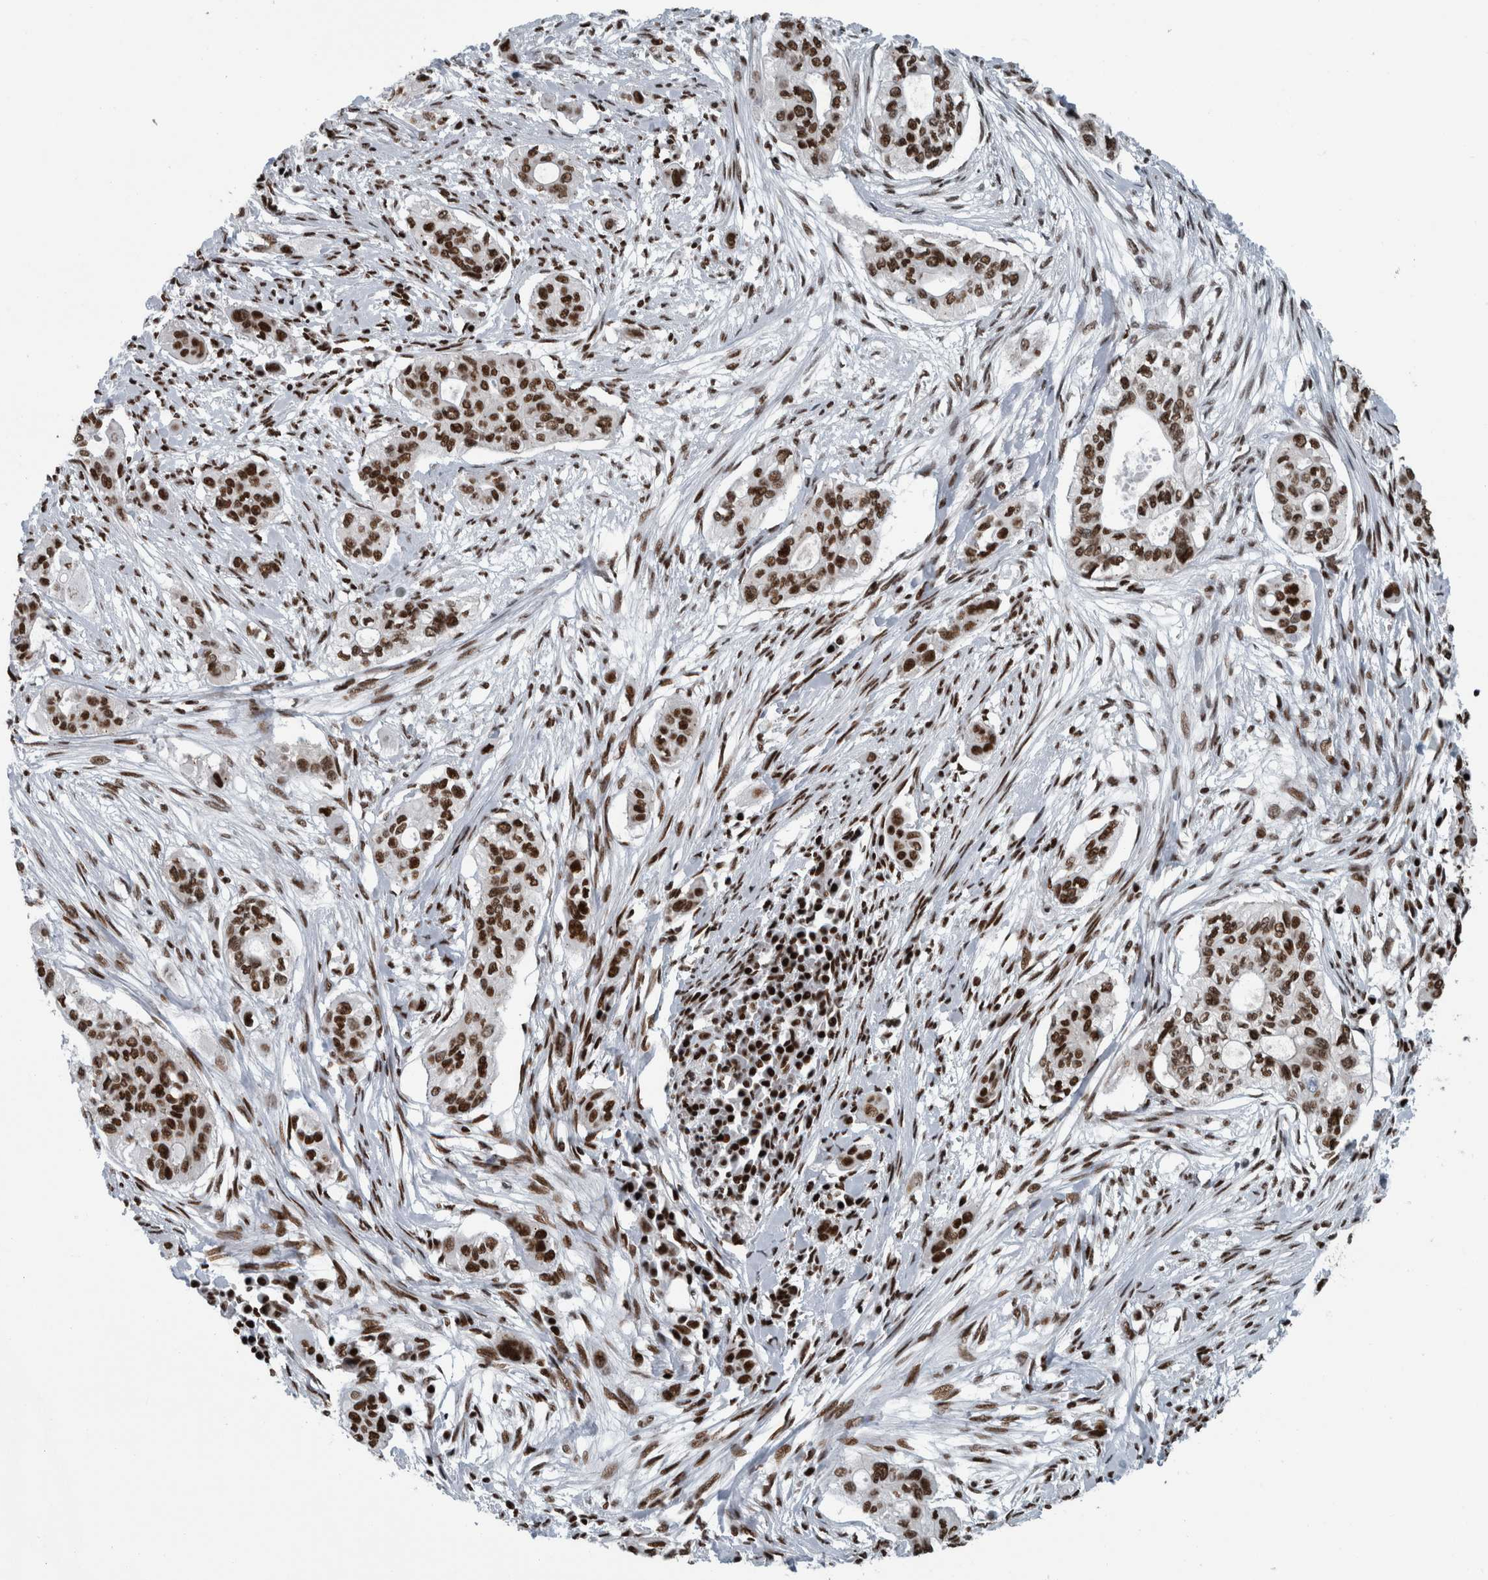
{"staining": {"intensity": "strong", "quantity": ">75%", "location": "nuclear"}, "tissue": "pancreatic cancer", "cell_type": "Tumor cells", "image_type": "cancer", "snomed": [{"axis": "morphology", "description": "Adenocarcinoma, NOS"}, {"axis": "topography", "description": "Pancreas"}], "caption": "Immunohistochemistry histopathology image of pancreatic cancer stained for a protein (brown), which shows high levels of strong nuclear expression in about >75% of tumor cells.", "gene": "DNMT3A", "patient": {"sex": "female", "age": 60}}